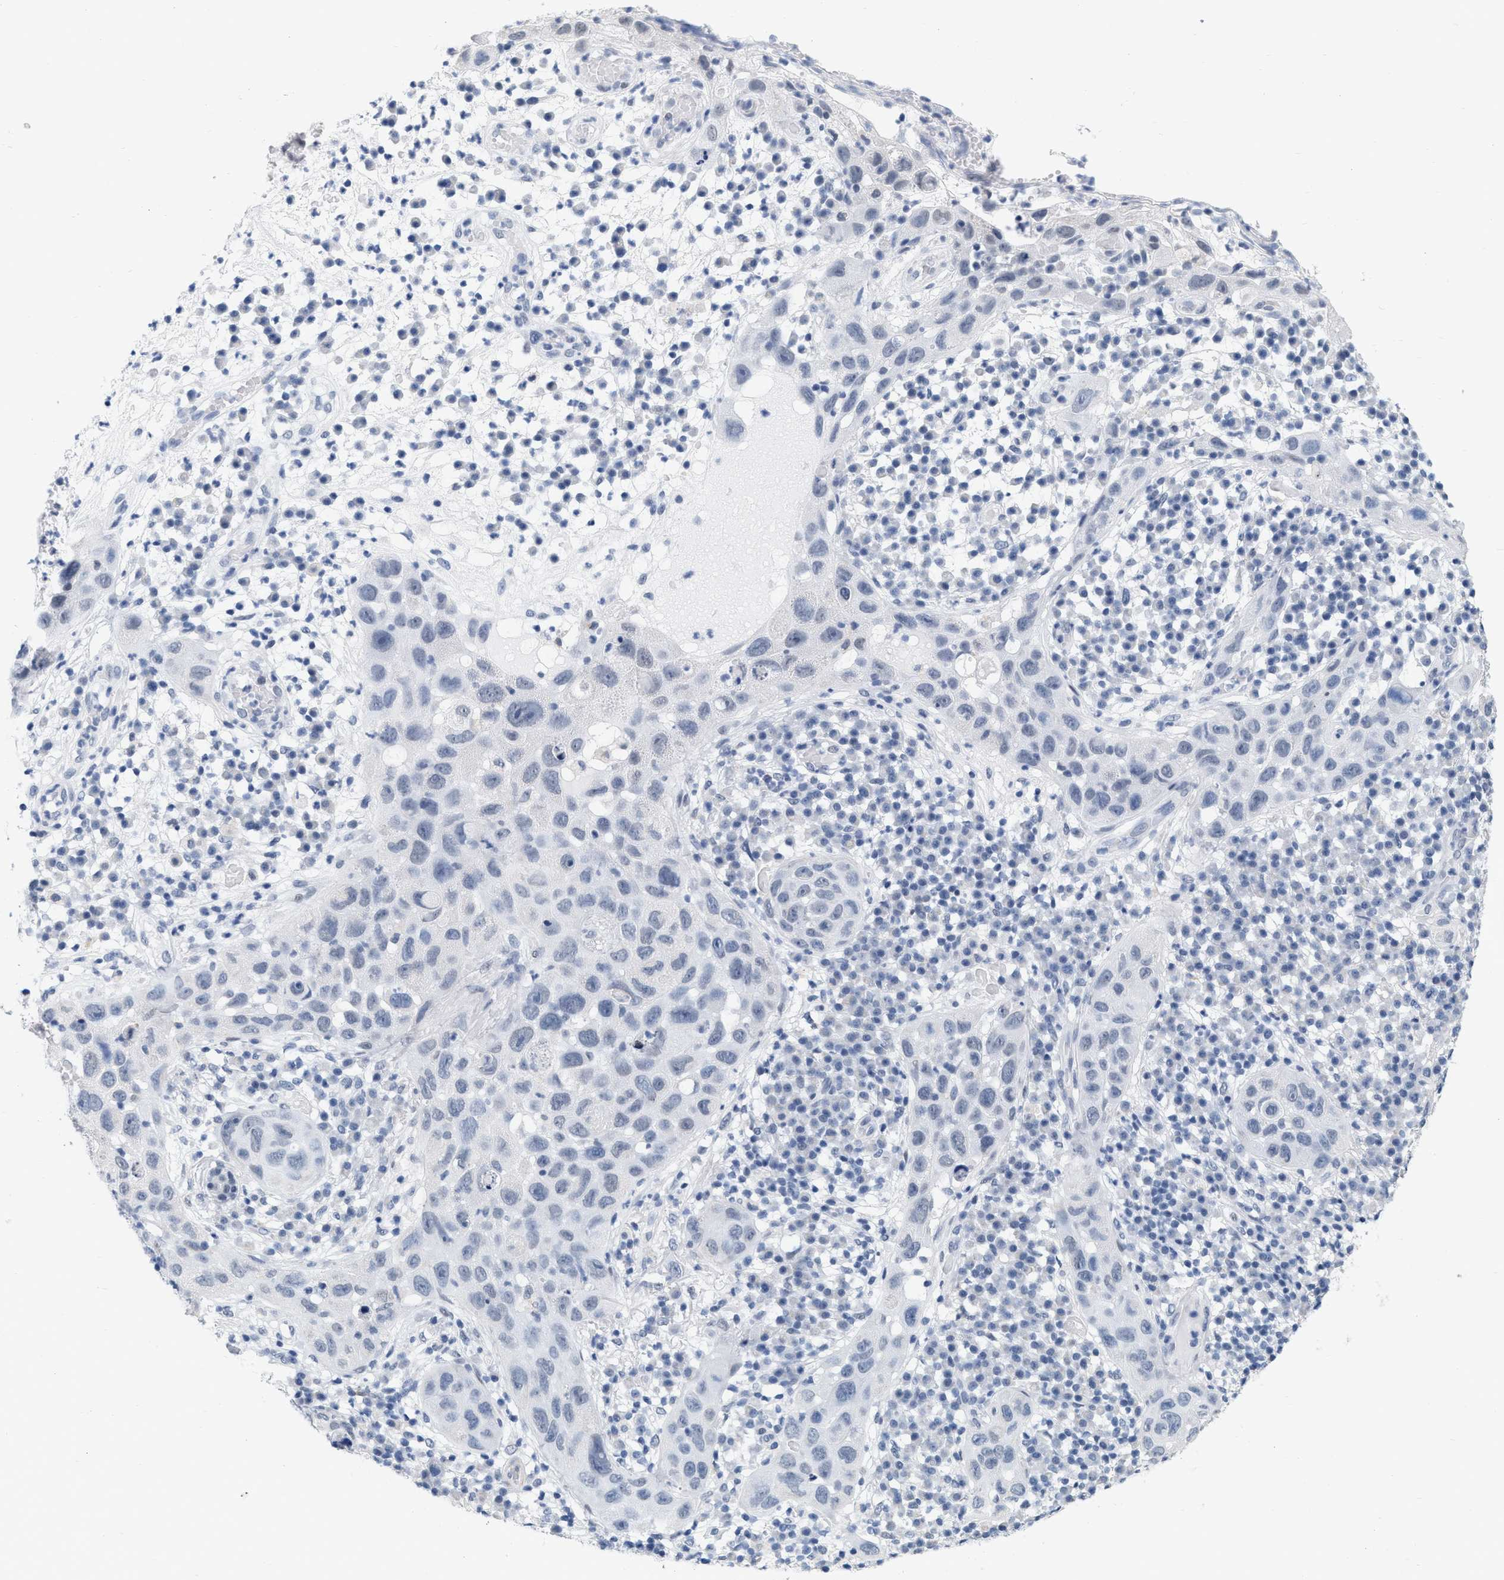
{"staining": {"intensity": "negative", "quantity": "none", "location": "none"}, "tissue": "skin cancer", "cell_type": "Tumor cells", "image_type": "cancer", "snomed": [{"axis": "morphology", "description": "Squamous cell carcinoma in situ, NOS"}, {"axis": "morphology", "description": "Squamous cell carcinoma, NOS"}, {"axis": "topography", "description": "Skin"}], "caption": "Tumor cells are negative for brown protein staining in skin cancer.", "gene": "XIRP1", "patient": {"sex": "male", "age": 93}}